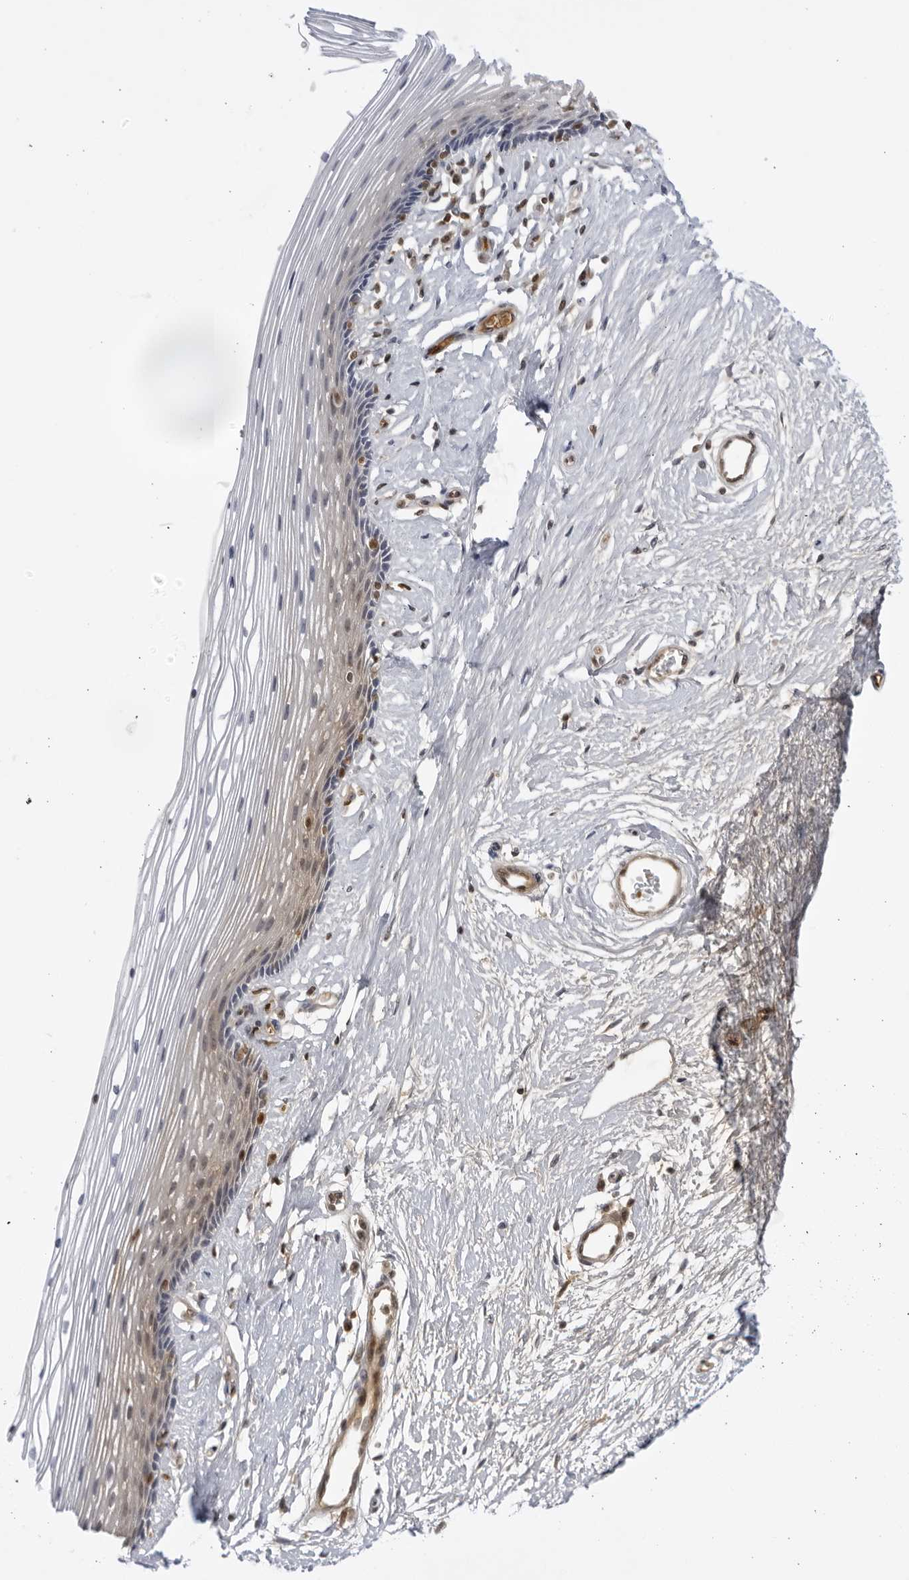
{"staining": {"intensity": "moderate", "quantity": "<25%", "location": "cytoplasmic/membranous,nuclear"}, "tissue": "vagina", "cell_type": "Squamous epithelial cells", "image_type": "normal", "snomed": [{"axis": "morphology", "description": "Normal tissue, NOS"}, {"axis": "topography", "description": "Vagina"}], "caption": "Protein staining demonstrates moderate cytoplasmic/membranous,nuclear expression in about <25% of squamous epithelial cells in unremarkable vagina. (DAB (3,3'-diaminobenzidine) IHC, brown staining for protein, blue staining for nuclei).", "gene": "CNBD1", "patient": {"sex": "female", "age": 46}}